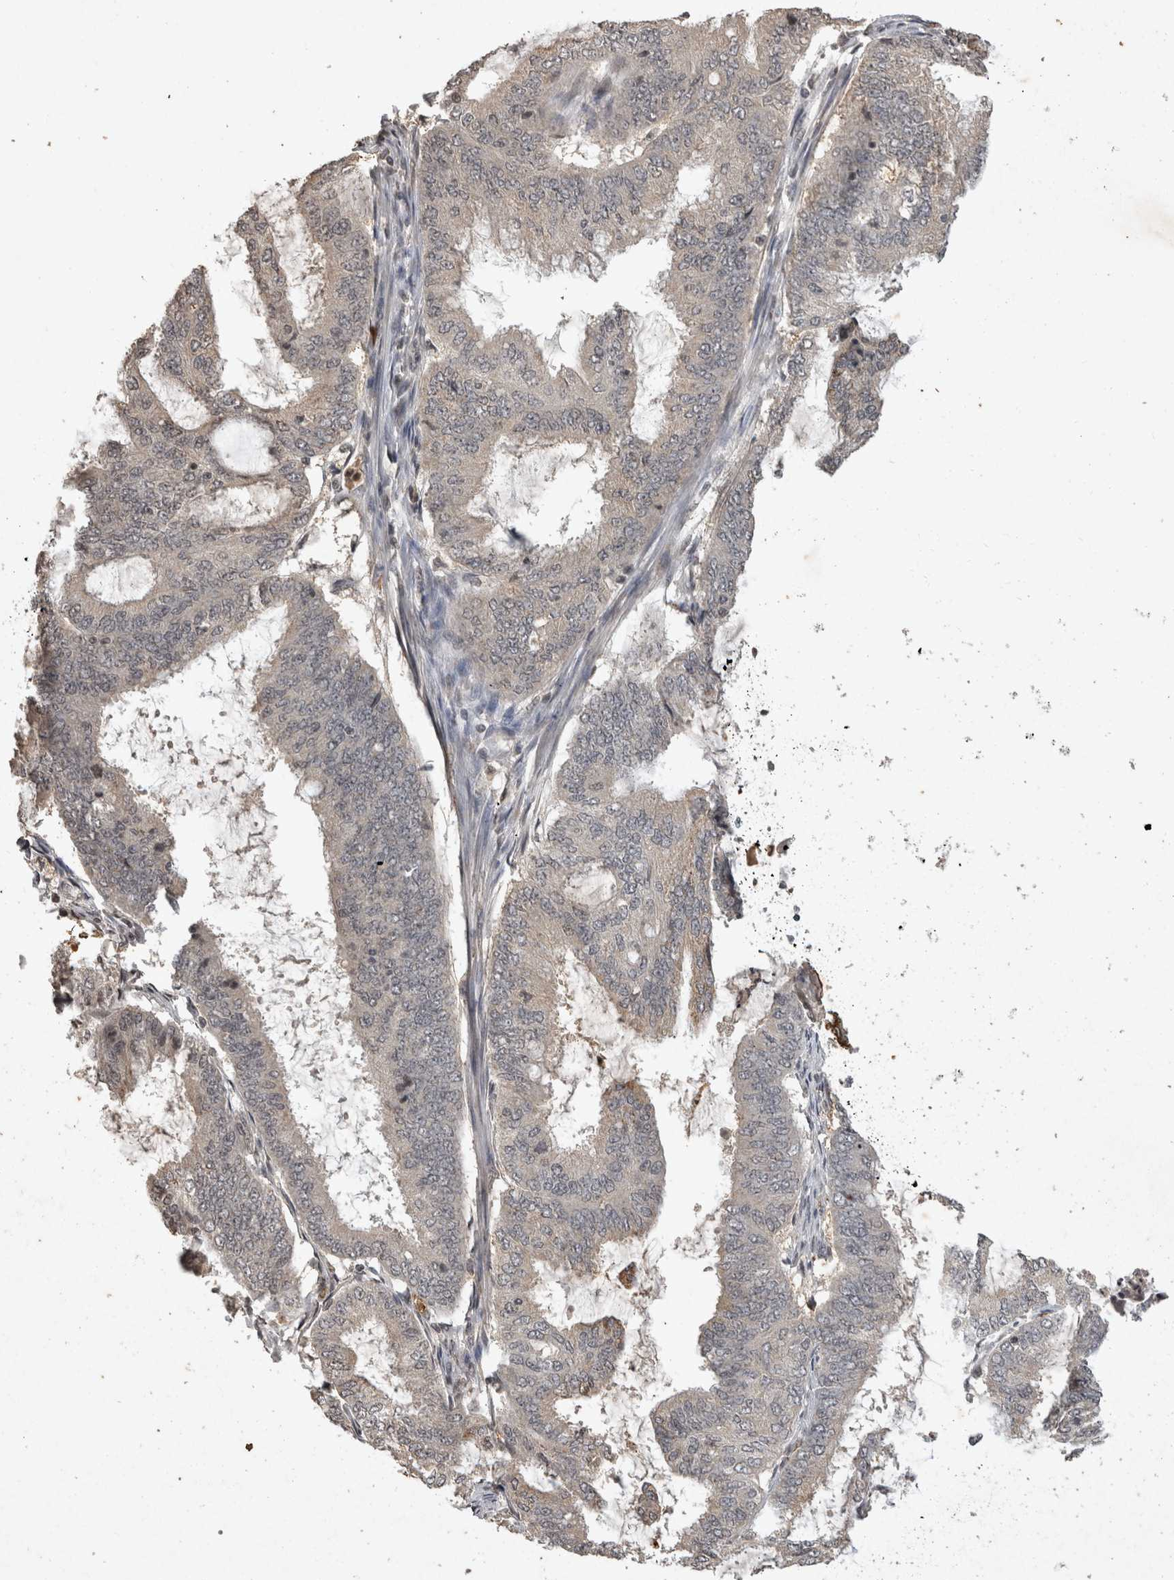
{"staining": {"intensity": "negative", "quantity": "none", "location": "none"}, "tissue": "endometrial cancer", "cell_type": "Tumor cells", "image_type": "cancer", "snomed": [{"axis": "morphology", "description": "Adenocarcinoma, NOS"}, {"axis": "topography", "description": "Endometrium"}], "caption": "Tumor cells show no significant staining in adenocarcinoma (endometrial). Brightfield microscopy of IHC stained with DAB (3,3'-diaminobenzidine) (brown) and hematoxylin (blue), captured at high magnification.", "gene": "HRK", "patient": {"sex": "female", "age": 49}}